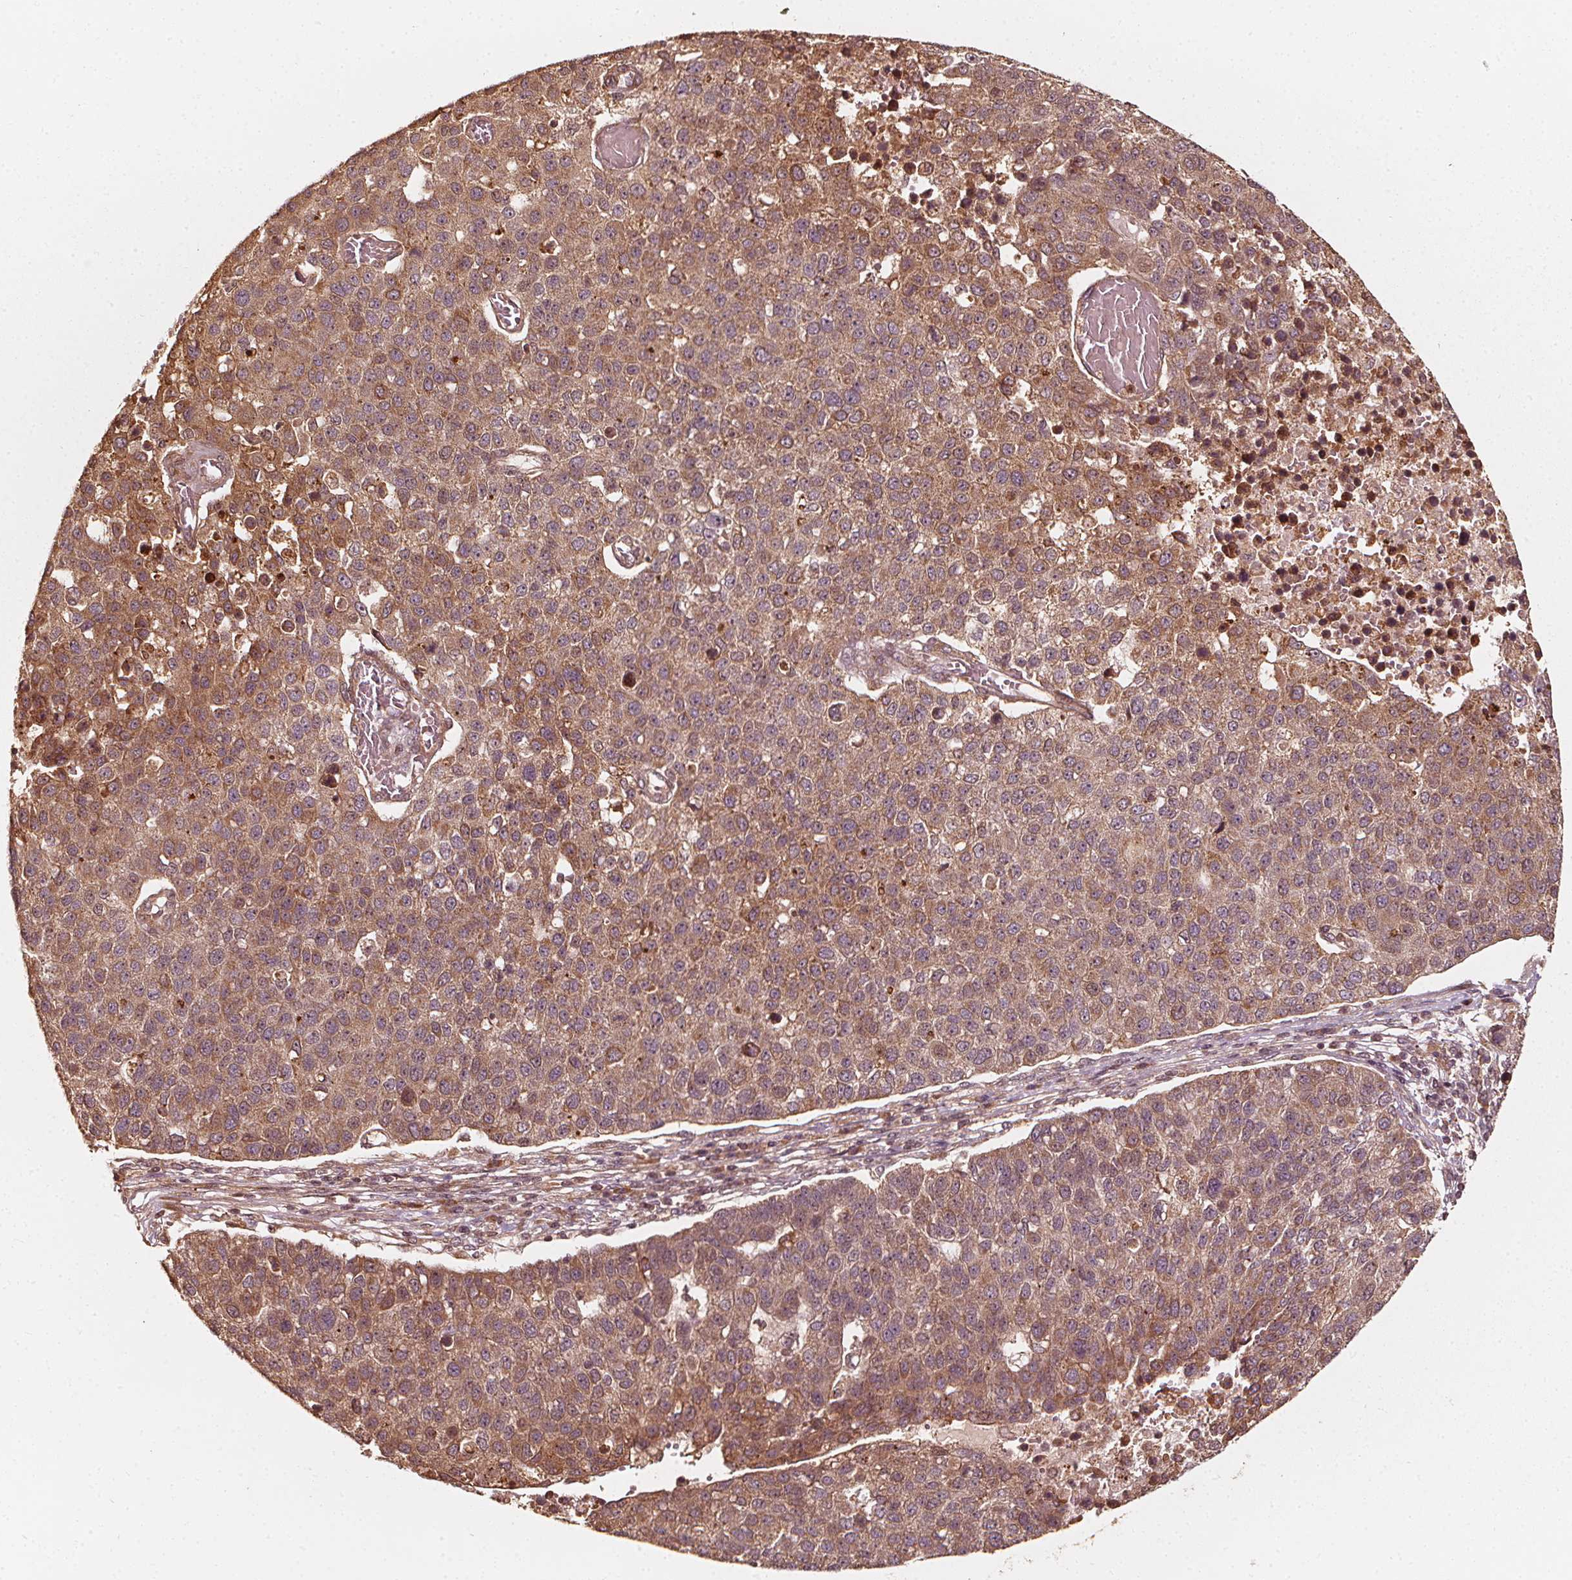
{"staining": {"intensity": "moderate", "quantity": ">75%", "location": "cytoplasmic/membranous"}, "tissue": "pancreatic cancer", "cell_type": "Tumor cells", "image_type": "cancer", "snomed": [{"axis": "morphology", "description": "Adenocarcinoma, NOS"}, {"axis": "topography", "description": "Pancreas"}], "caption": "Immunohistochemistry staining of pancreatic cancer, which exhibits medium levels of moderate cytoplasmic/membranous positivity in about >75% of tumor cells indicating moderate cytoplasmic/membranous protein positivity. The staining was performed using DAB (brown) for protein detection and nuclei were counterstained in hematoxylin (blue).", "gene": "NPC1", "patient": {"sex": "female", "age": 61}}